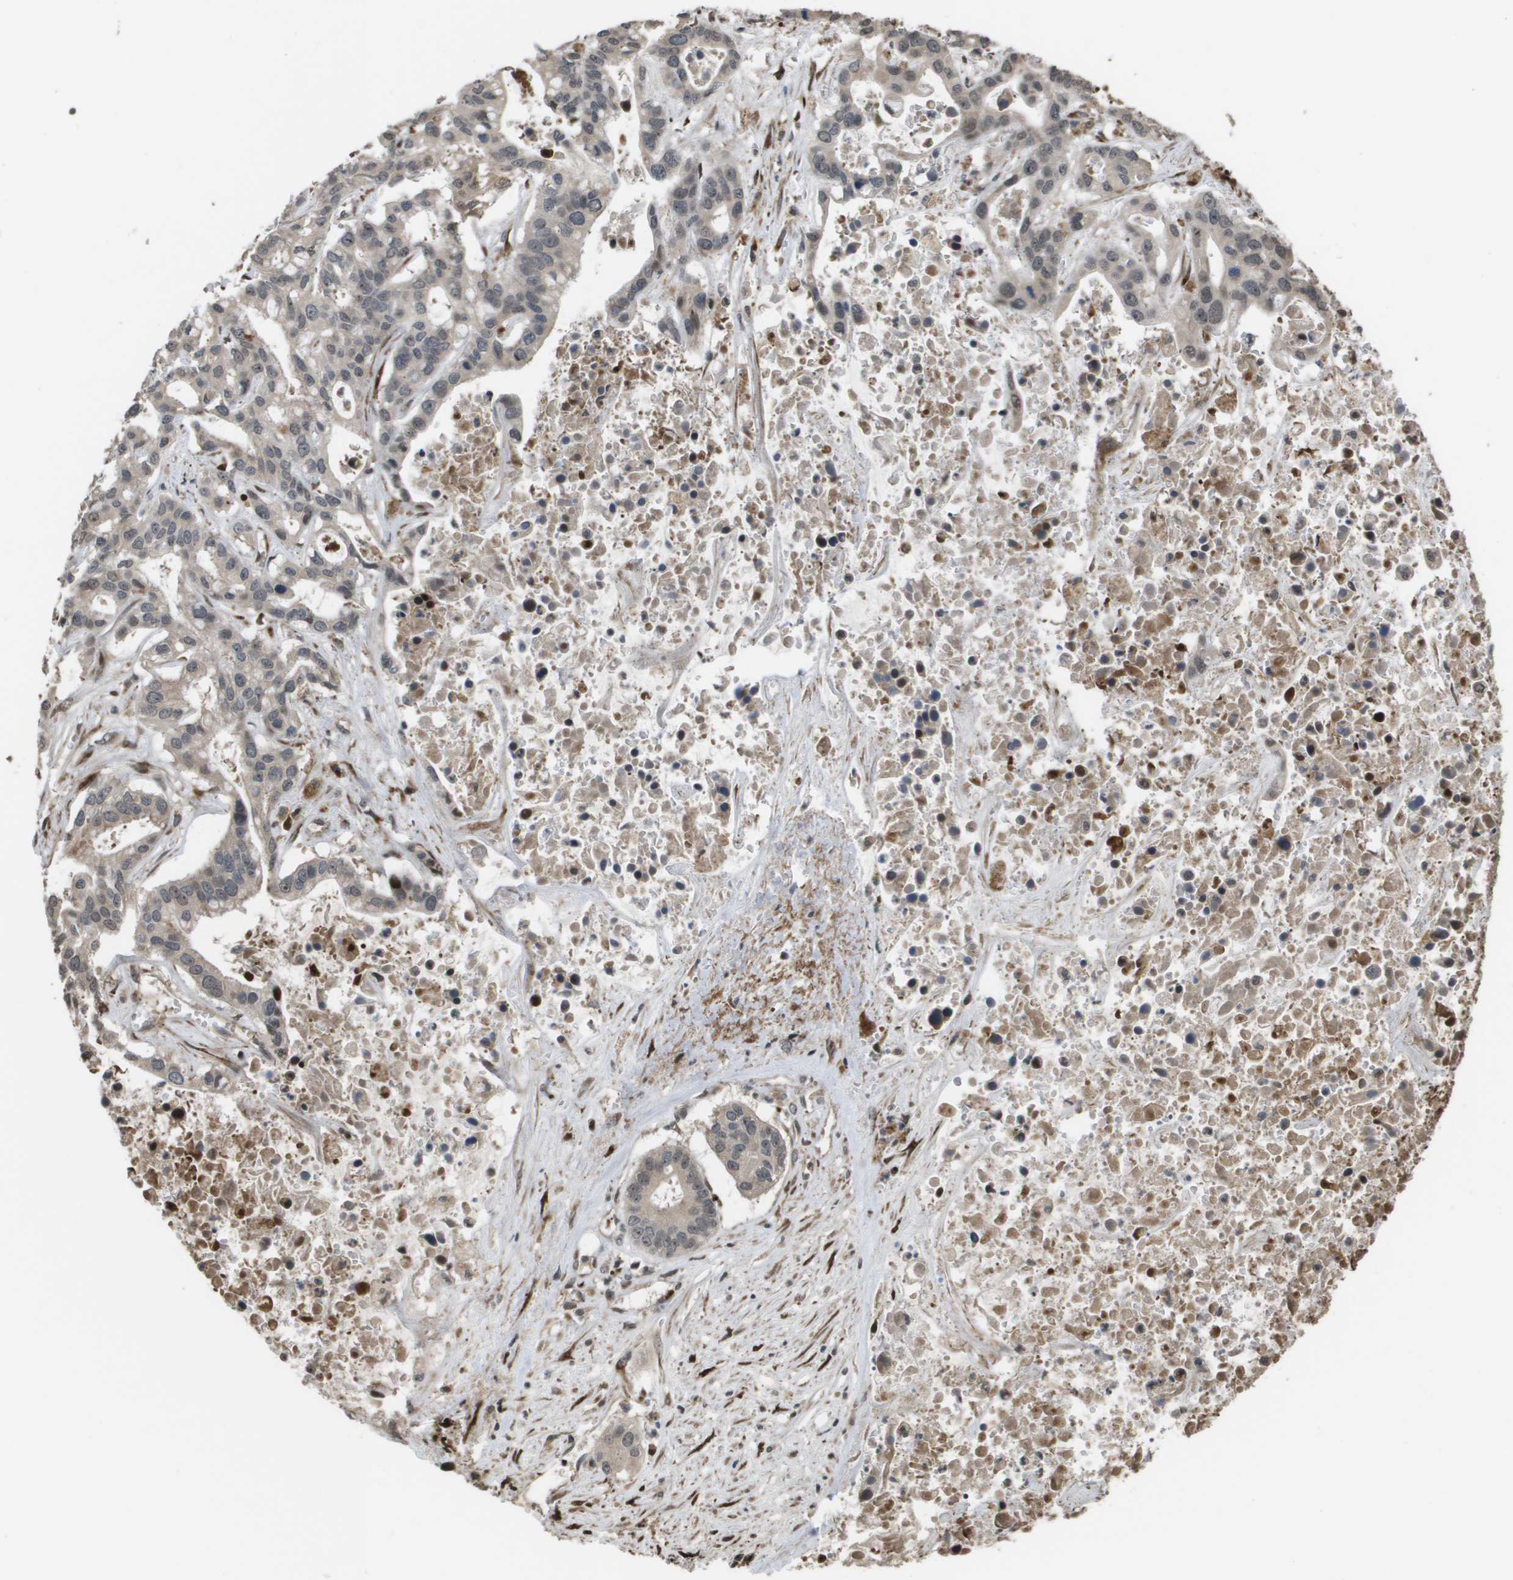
{"staining": {"intensity": "negative", "quantity": "none", "location": "none"}, "tissue": "liver cancer", "cell_type": "Tumor cells", "image_type": "cancer", "snomed": [{"axis": "morphology", "description": "Cholangiocarcinoma"}, {"axis": "topography", "description": "Liver"}], "caption": "The immunohistochemistry (IHC) image has no significant expression in tumor cells of cholangiocarcinoma (liver) tissue.", "gene": "AXIN2", "patient": {"sex": "female", "age": 65}}